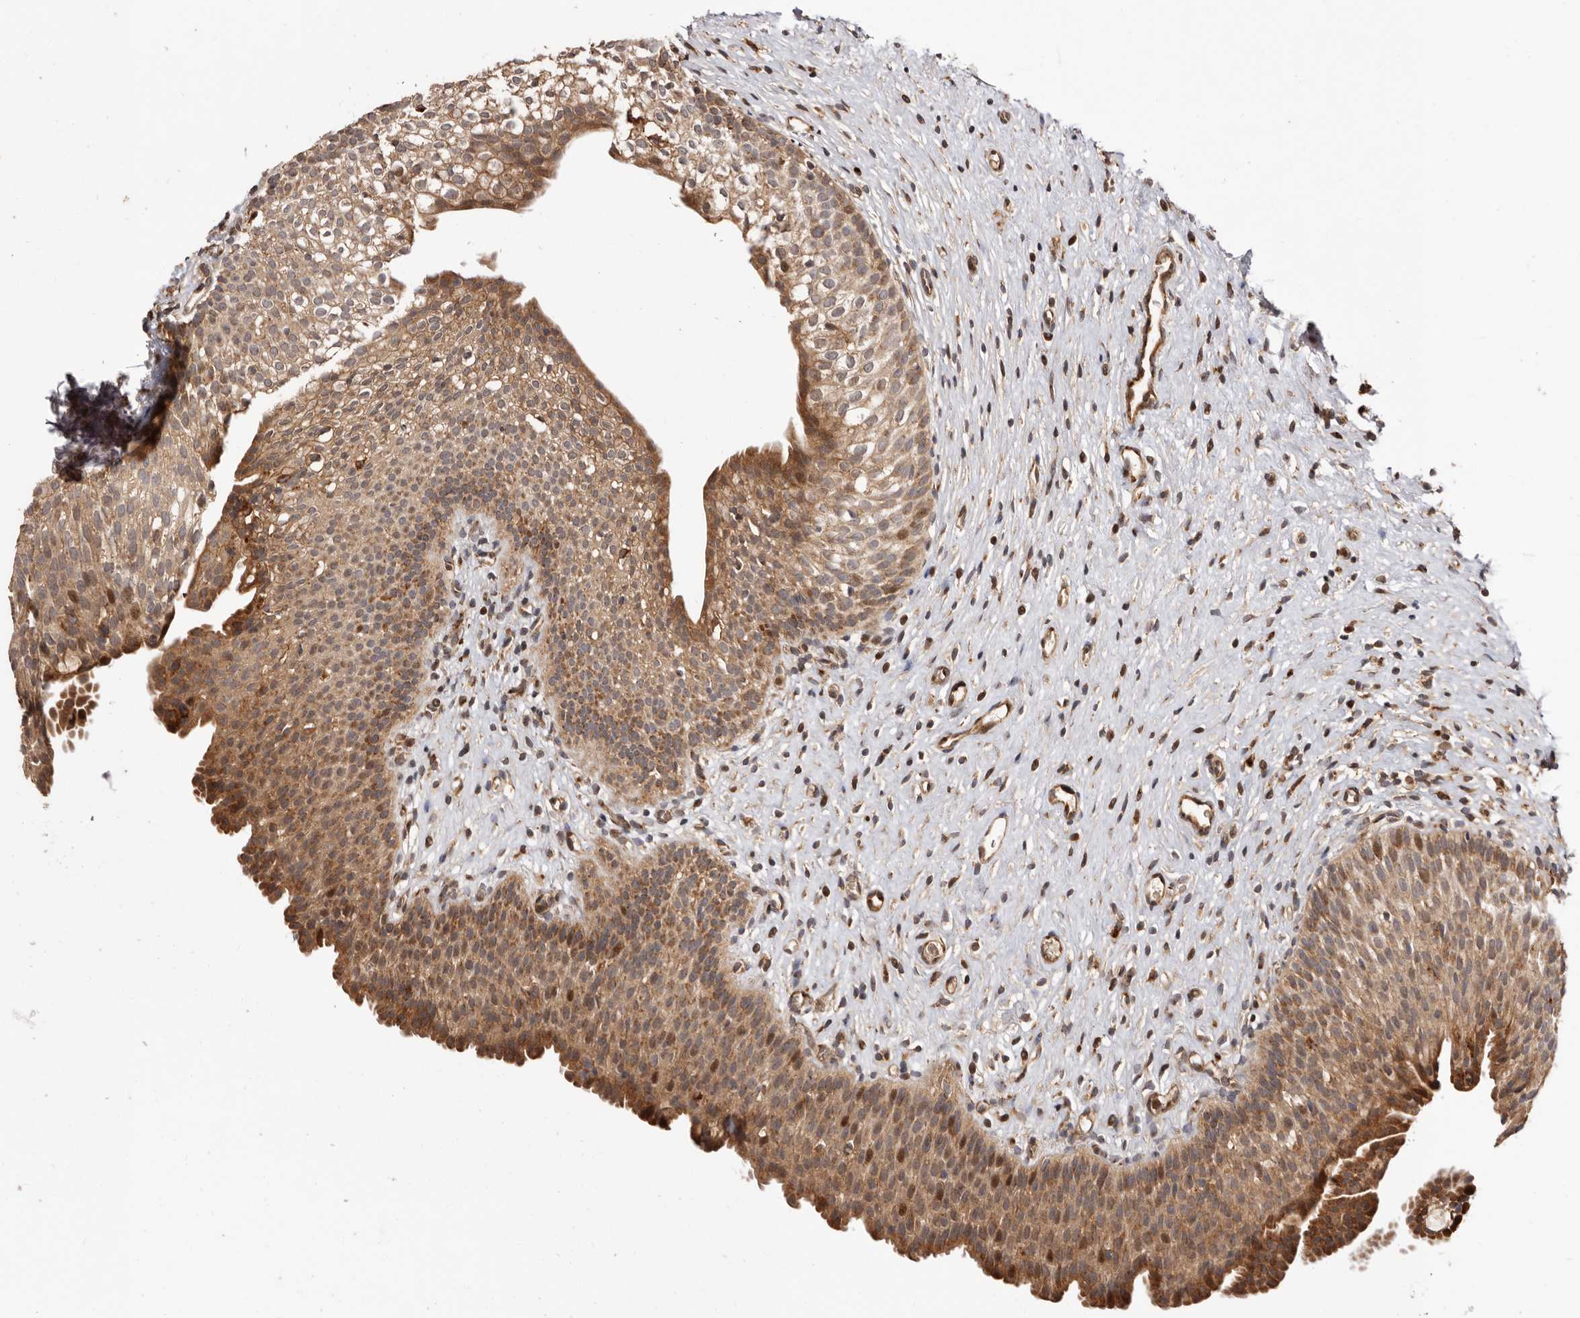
{"staining": {"intensity": "strong", "quantity": ">75%", "location": "cytoplasmic/membranous,nuclear"}, "tissue": "urinary bladder", "cell_type": "Urothelial cells", "image_type": "normal", "snomed": [{"axis": "morphology", "description": "Normal tissue, NOS"}, {"axis": "topography", "description": "Urinary bladder"}], "caption": "High-power microscopy captured an IHC micrograph of normal urinary bladder, revealing strong cytoplasmic/membranous,nuclear expression in about >75% of urothelial cells.", "gene": "GPR27", "patient": {"sex": "male", "age": 1}}